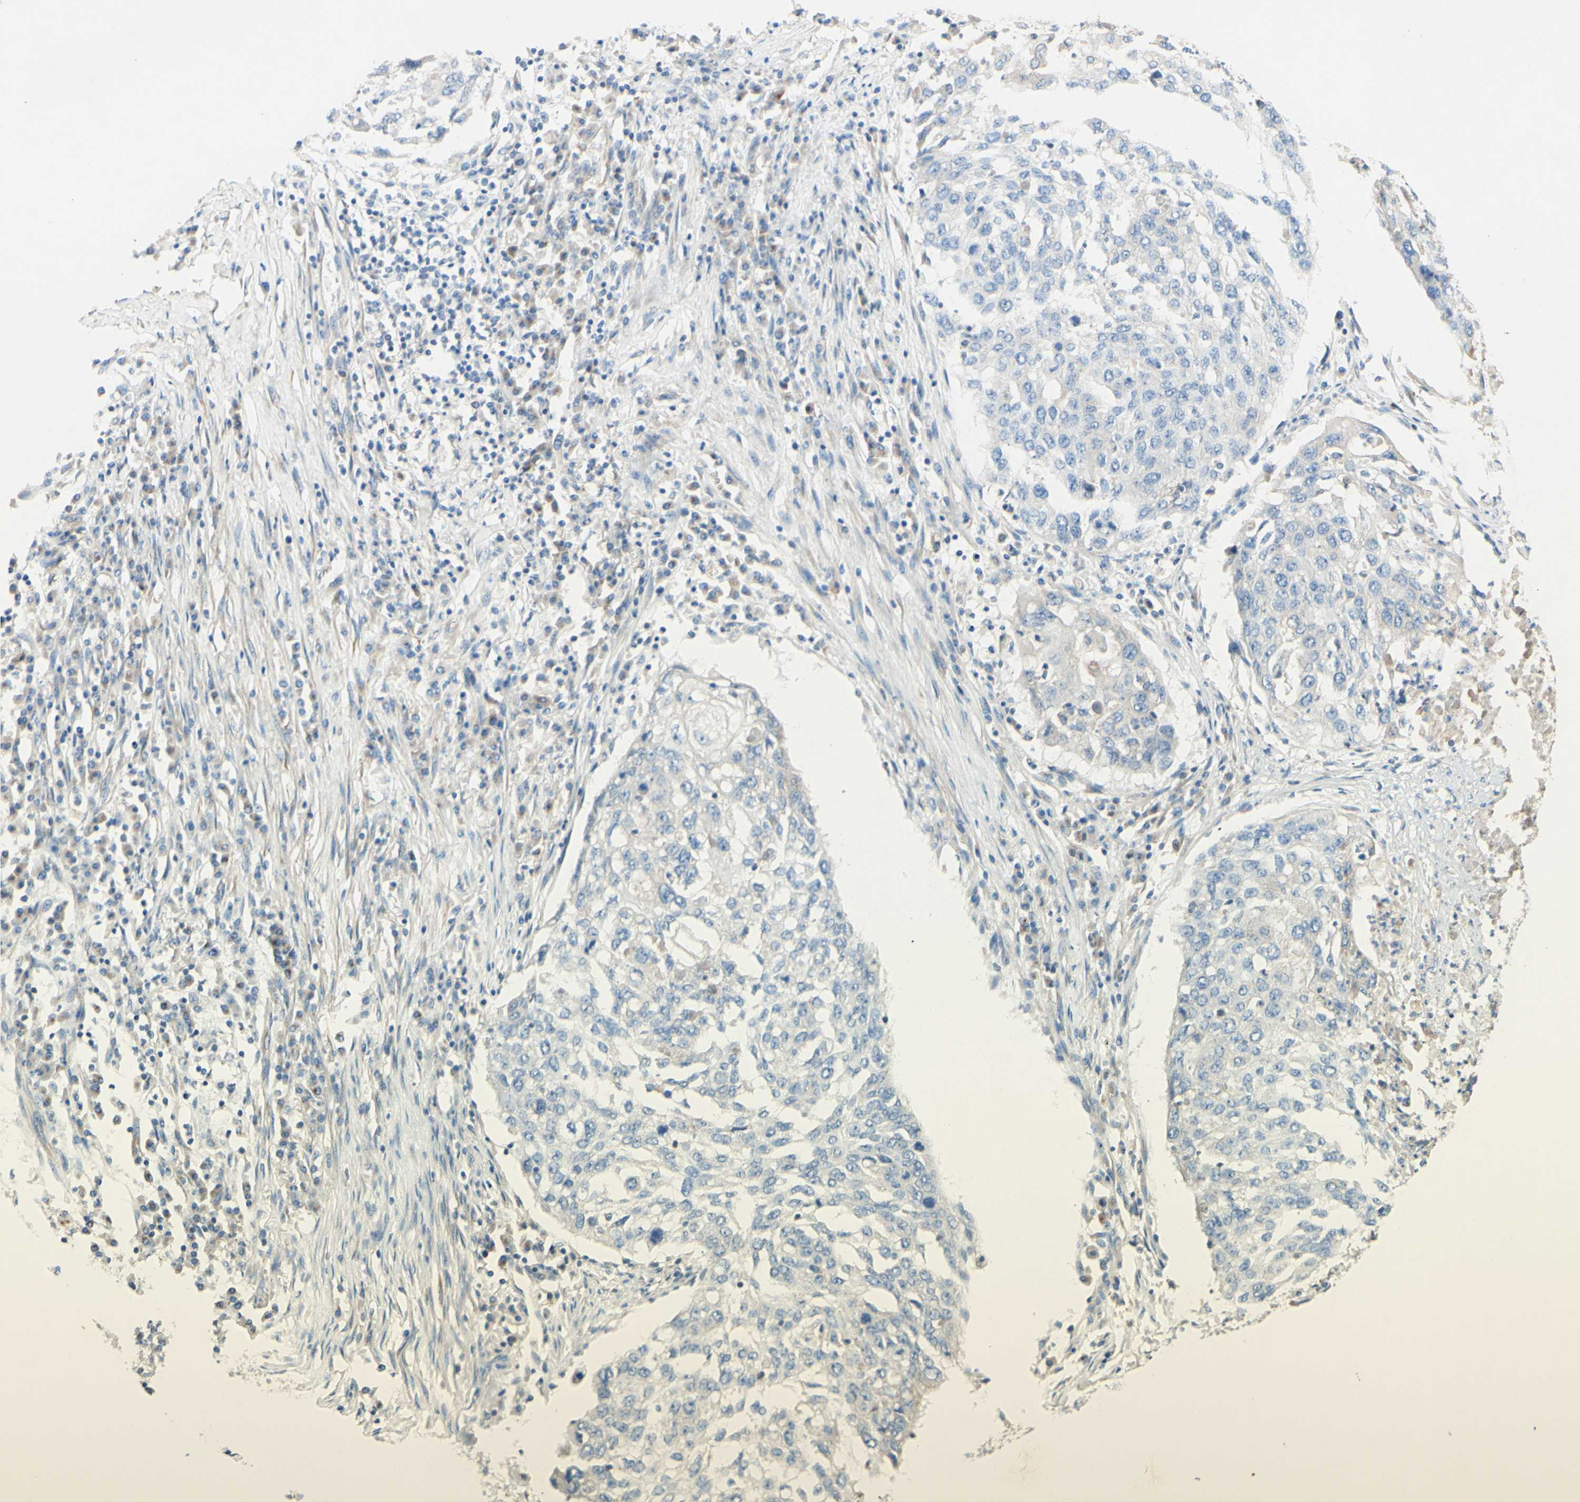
{"staining": {"intensity": "negative", "quantity": "none", "location": "none"}, "tissue": "lung cancer", "cell_type": "Tumor cells", "image_type": "cancer", "snomed": [{"axis": "morphology", "description": "Squamous cell carcinoma, NOS"}, {"axis": "topography", "description": "Lung"}], "caption": "This is an immunohistochemistry (IHC) image of lung cancer. There is no expression in tumor cells.", "gene": "MTM1", "patient": {"sex": "female", "age": 63}}